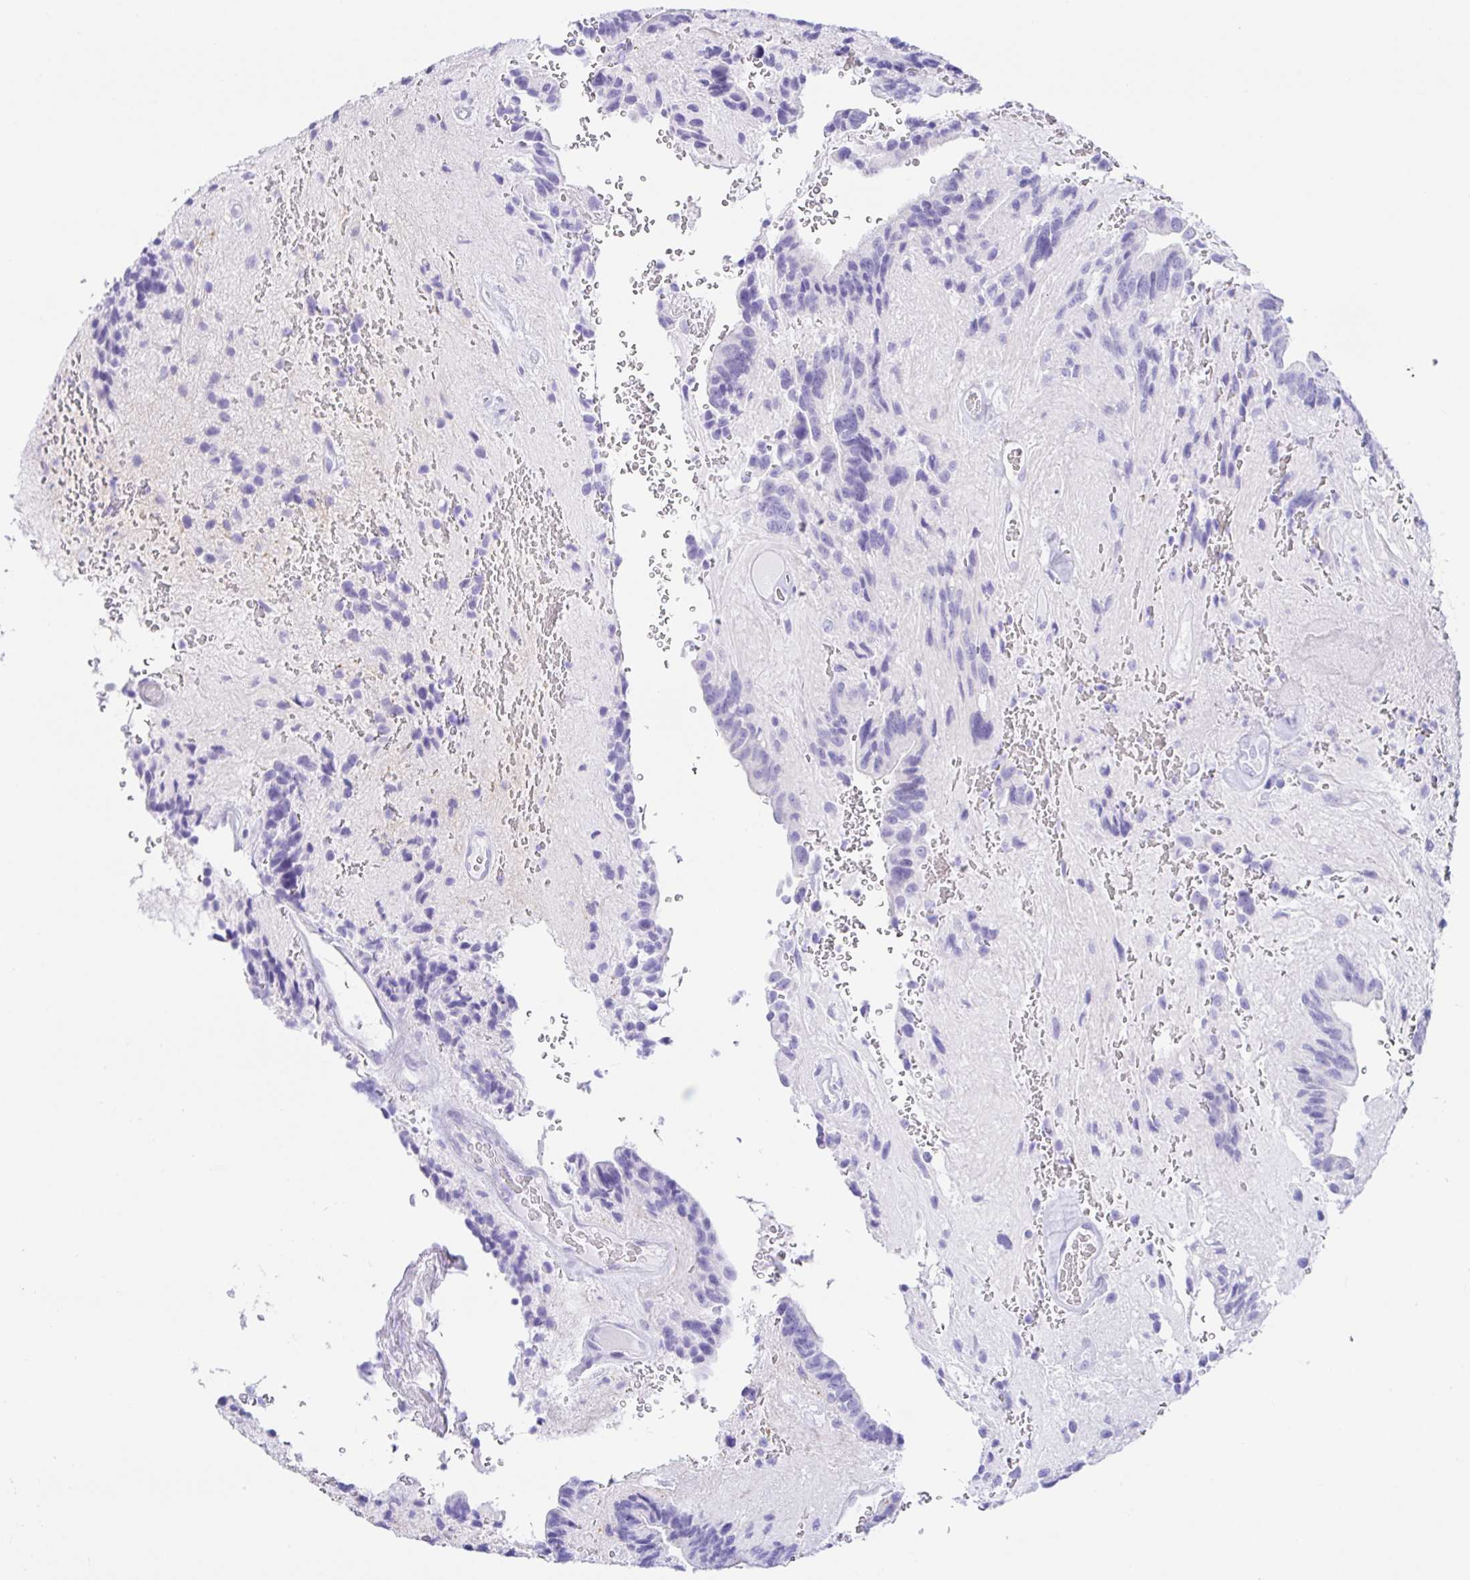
{"staining": {"intensity": "negative", "quantity": "none", "location": "none"}, "tissue": "glioma", "cell_type": "Tumor cells", "image_type": "cancer", "snomed": [{"axis": "morphology", "description": "Glioma, malignant, Low grade"}, {"axis": "topography", "description": "Brain"}], "caption": "IHC image of neoplastic tissue: human malignant glioma (low-grade) stained with DAB (3,3'-diaminobenzidine) demonstrates no significant protein staining in tumor cells. (DAB (3,3'-diaminobenzidine) IHC visualized using brightfield microscopy, high magnification).", "gene": "PAX8", "patient": {"sex": "male", "age": 31}}